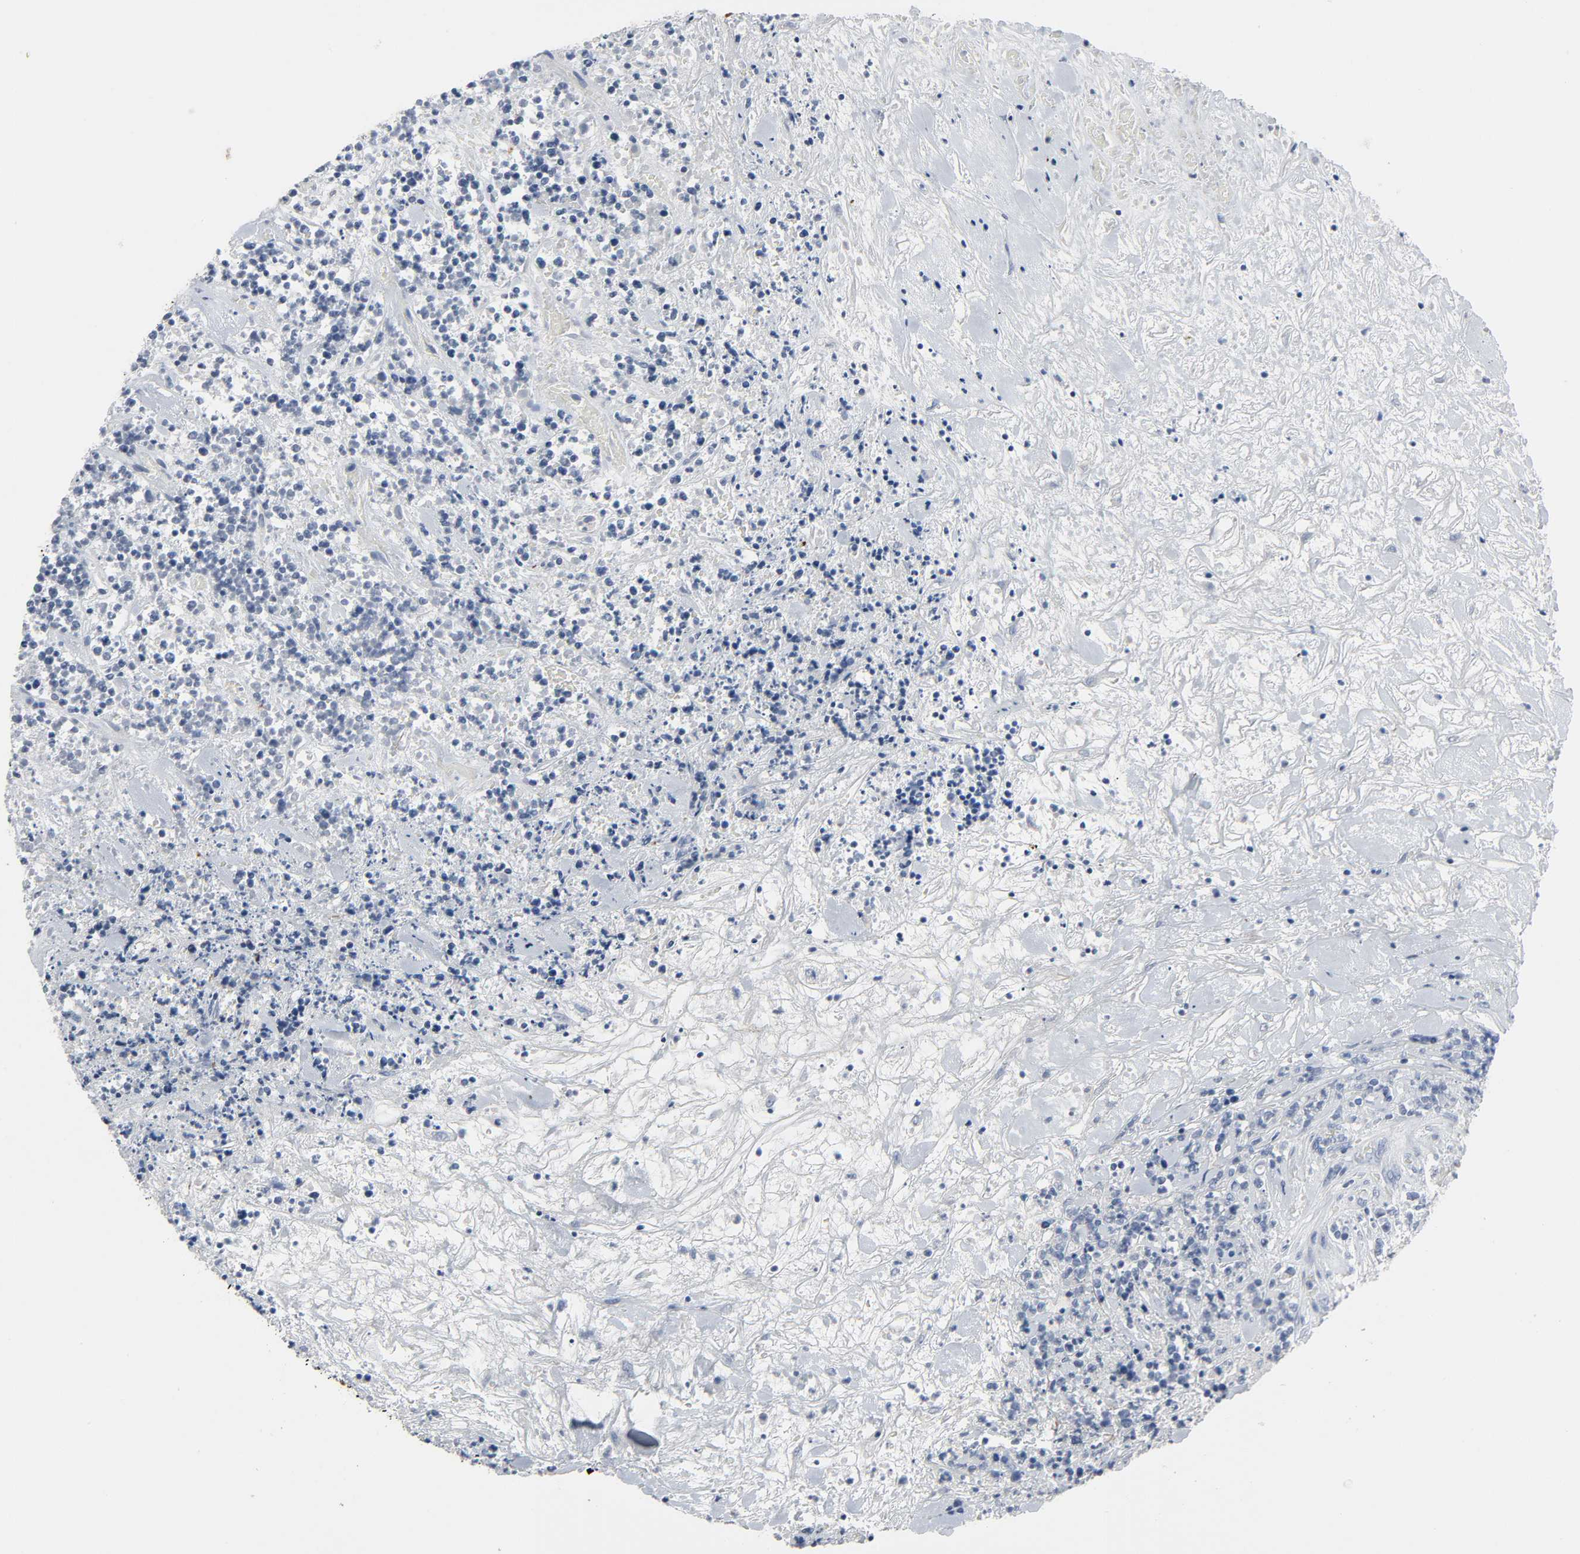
{"staining": {"intensity": "negative", "quantity": "none", "location": "none"}, "tissue": "lymphoma", "cell_type": "Tumor cells", "image_type": "cancer", "snomed": [{"axis": "morphology", "description": "Malignant lymphoma, non-Hodgkin's type, High grade"}, {"axis": "topography", "description": "Soft tissue"}], "caption": "Lymphoma was stained to show a protein in brown. There is no significant staining in tumor cells. (DAB IHC with hematoxylin counter stain).", "gene": "FBLN5", "patient": {"sex": "male", "age": 18}}